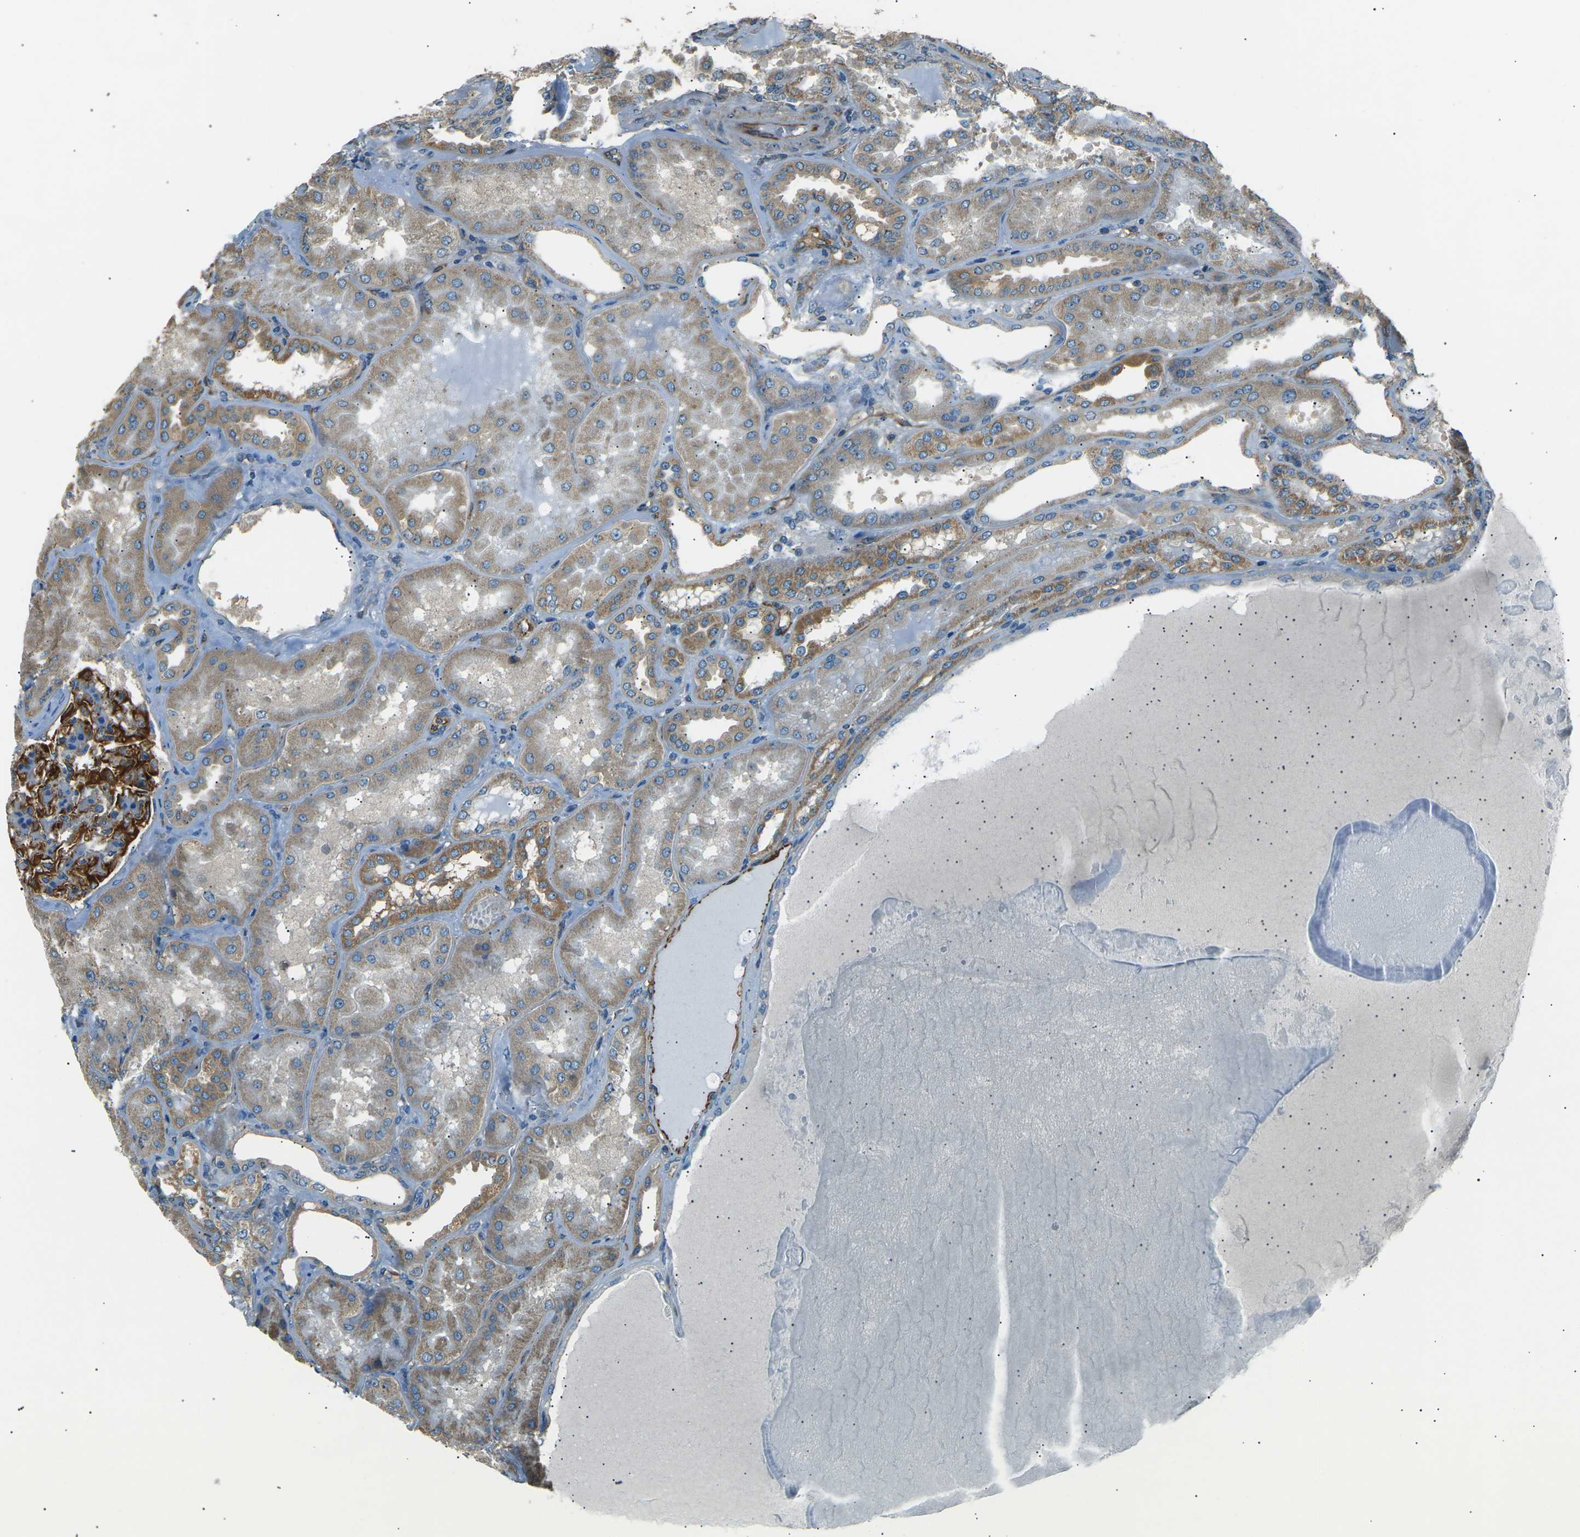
{"staining": {"intensity": "strong", "quantity": "25%-75%", "location": "cytoplasmic/membranous"}, "tissue": "kidney", "cell_type": "Cells in glomeruli", "image_type": "normal", "snomed": [{"axis": "morphology", "description": "Normal tissue, NOS"}, {"axis": "topography", "description": "Kidney"}], "caption": "A high-resolution histopathology image shows immunohistochemistry staining of normal kidney, which demonstrates strong cytoplasmic/membranous positivity in approximately 25%-75% of cells in glomeruli.", "gene": "SLK", "patient": {"sex": "female", "age": 56}}